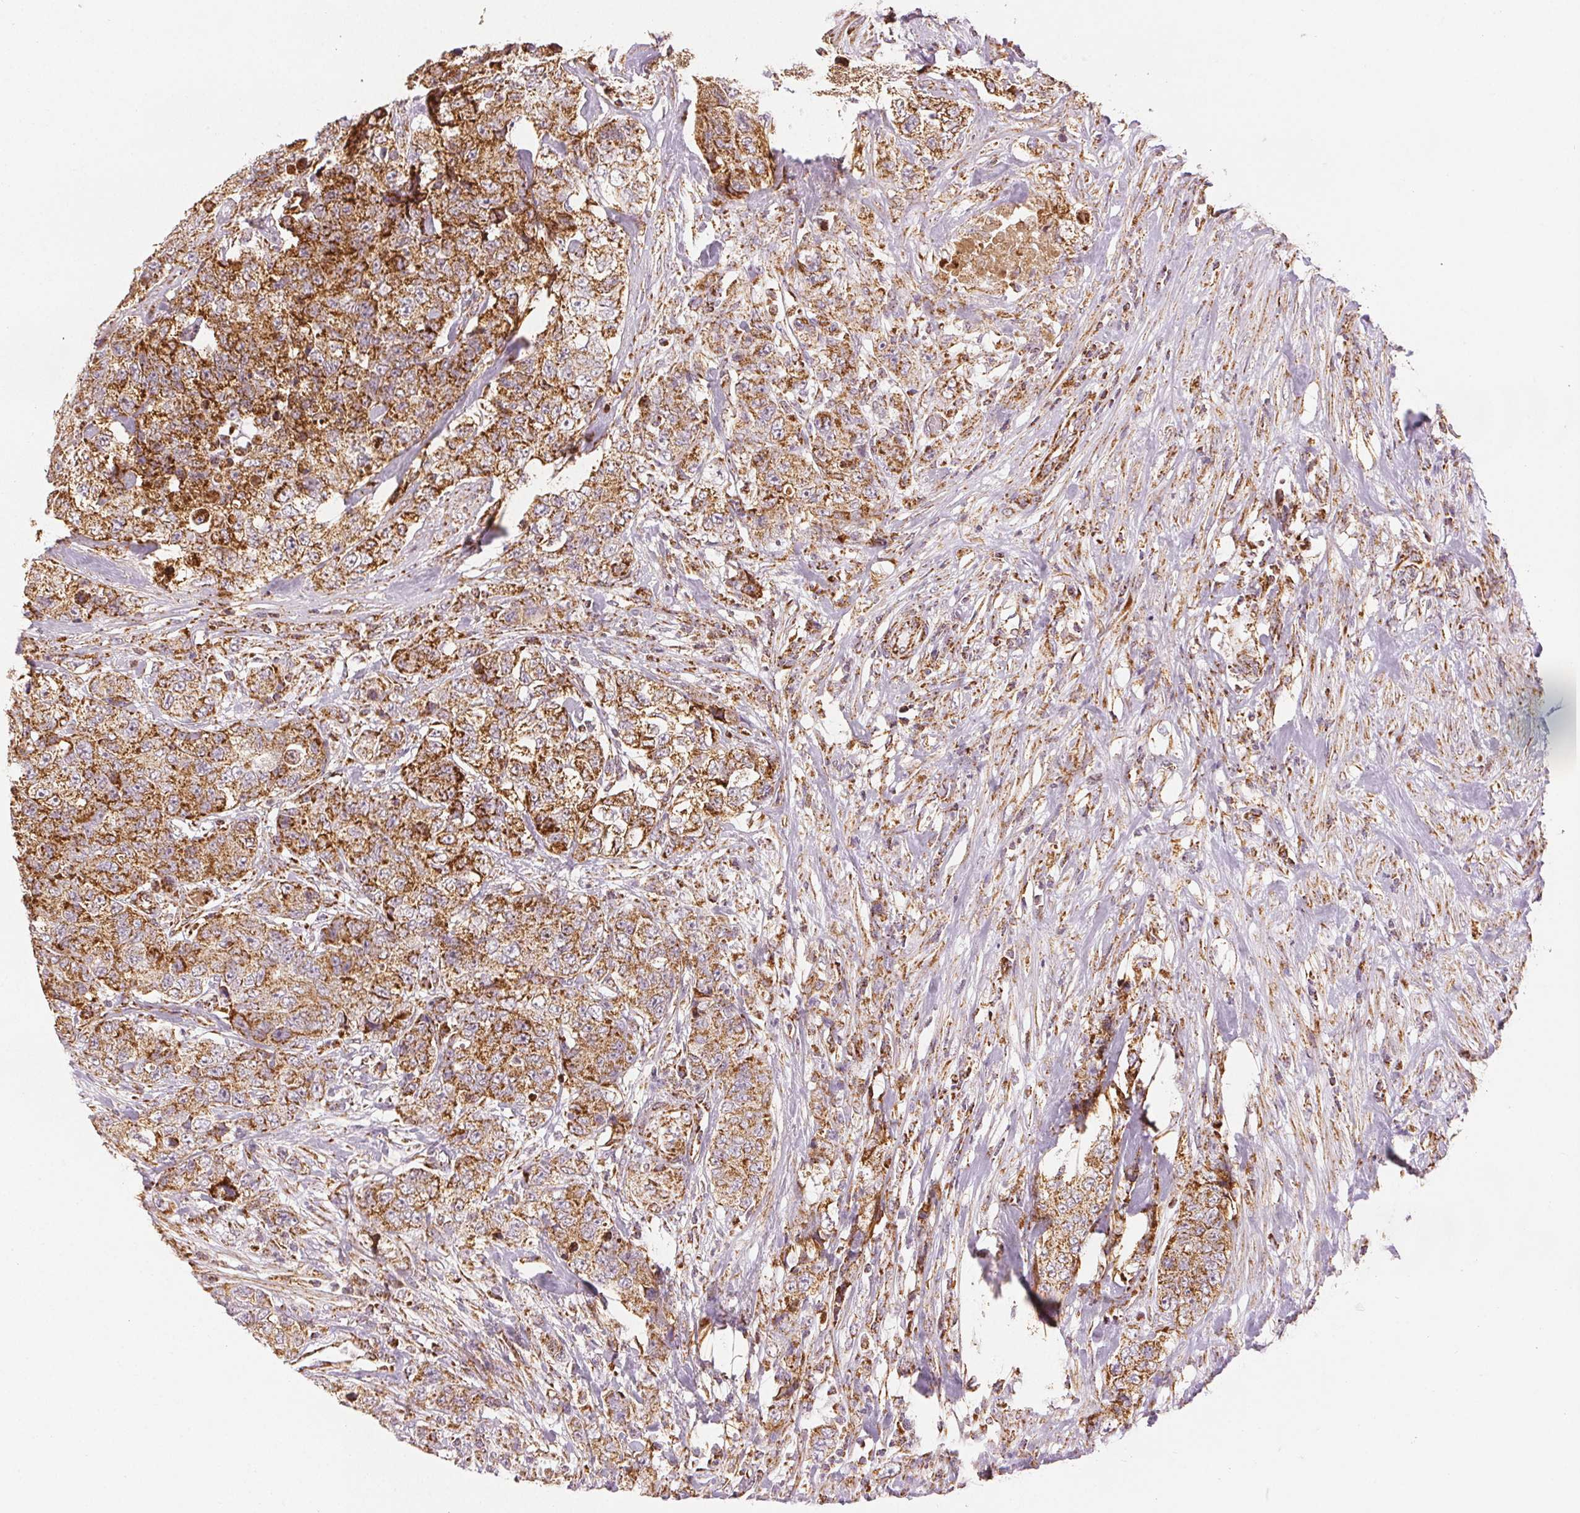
{"staining": {"intensity": "moderate", "quantity": ">75%", "location": "cytoplasmic/membranous"}, "tissue": "urothelial cancer", "cell_type": "Tumor cells", "image_type": "cancer", "snomed": [{"axis": "morphology", "description": "Urothelial carcinoma, High grade"}, {"axis": "topography", "description": "Urinary bladder"}], "caption": "Immunohistochemical staining of human urothelial cancer reveals moderate cytoplasmic/membranous protein positivity in about >75% of tumor cells.", "gene": "SDHB", "patient": {"sex": "female", "age": 78}}